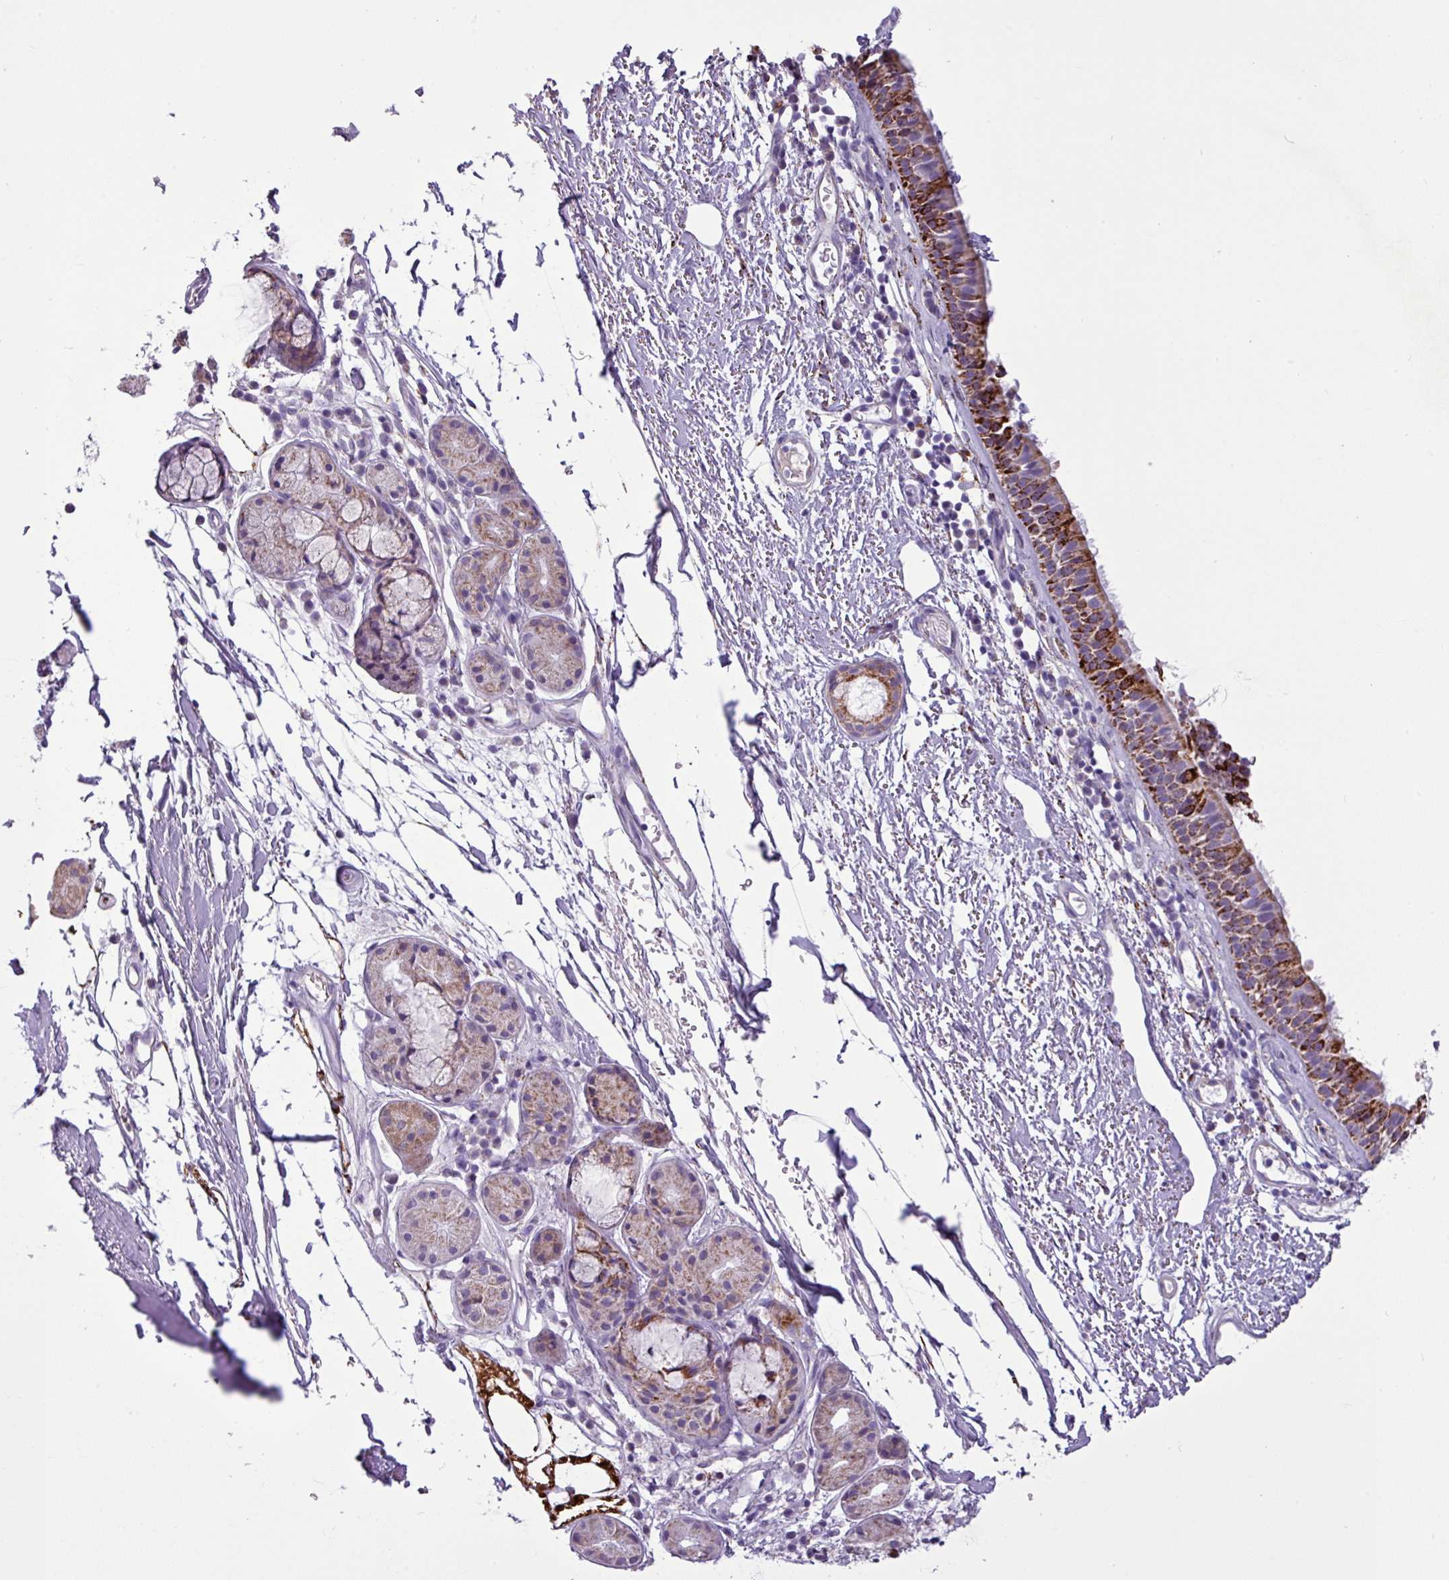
{"staining": {"intensity": "strong", "quantity": "25%-75%", "location": "cytoplasmic/membranous"}, "tissue": "nasopharynx", "cell_type": "Respiratory epithelial cells", "image_type": "normal", "snomed": [{"axis": "morphology", "description": "Normal tissue, NOS"}, {"axis": "topography", "description": "Cartilage tissue"}, {"axis": "topography", "description": "Nasopharynx"}], "caption": "Protein staining of benign nasopharynx shows strong cytoplasmic/membranous staining in approximately 25%-75% of respiratory epithelial cells.", "gene": "ZNF667", "patient": {"sex": "male", "age": 56}}